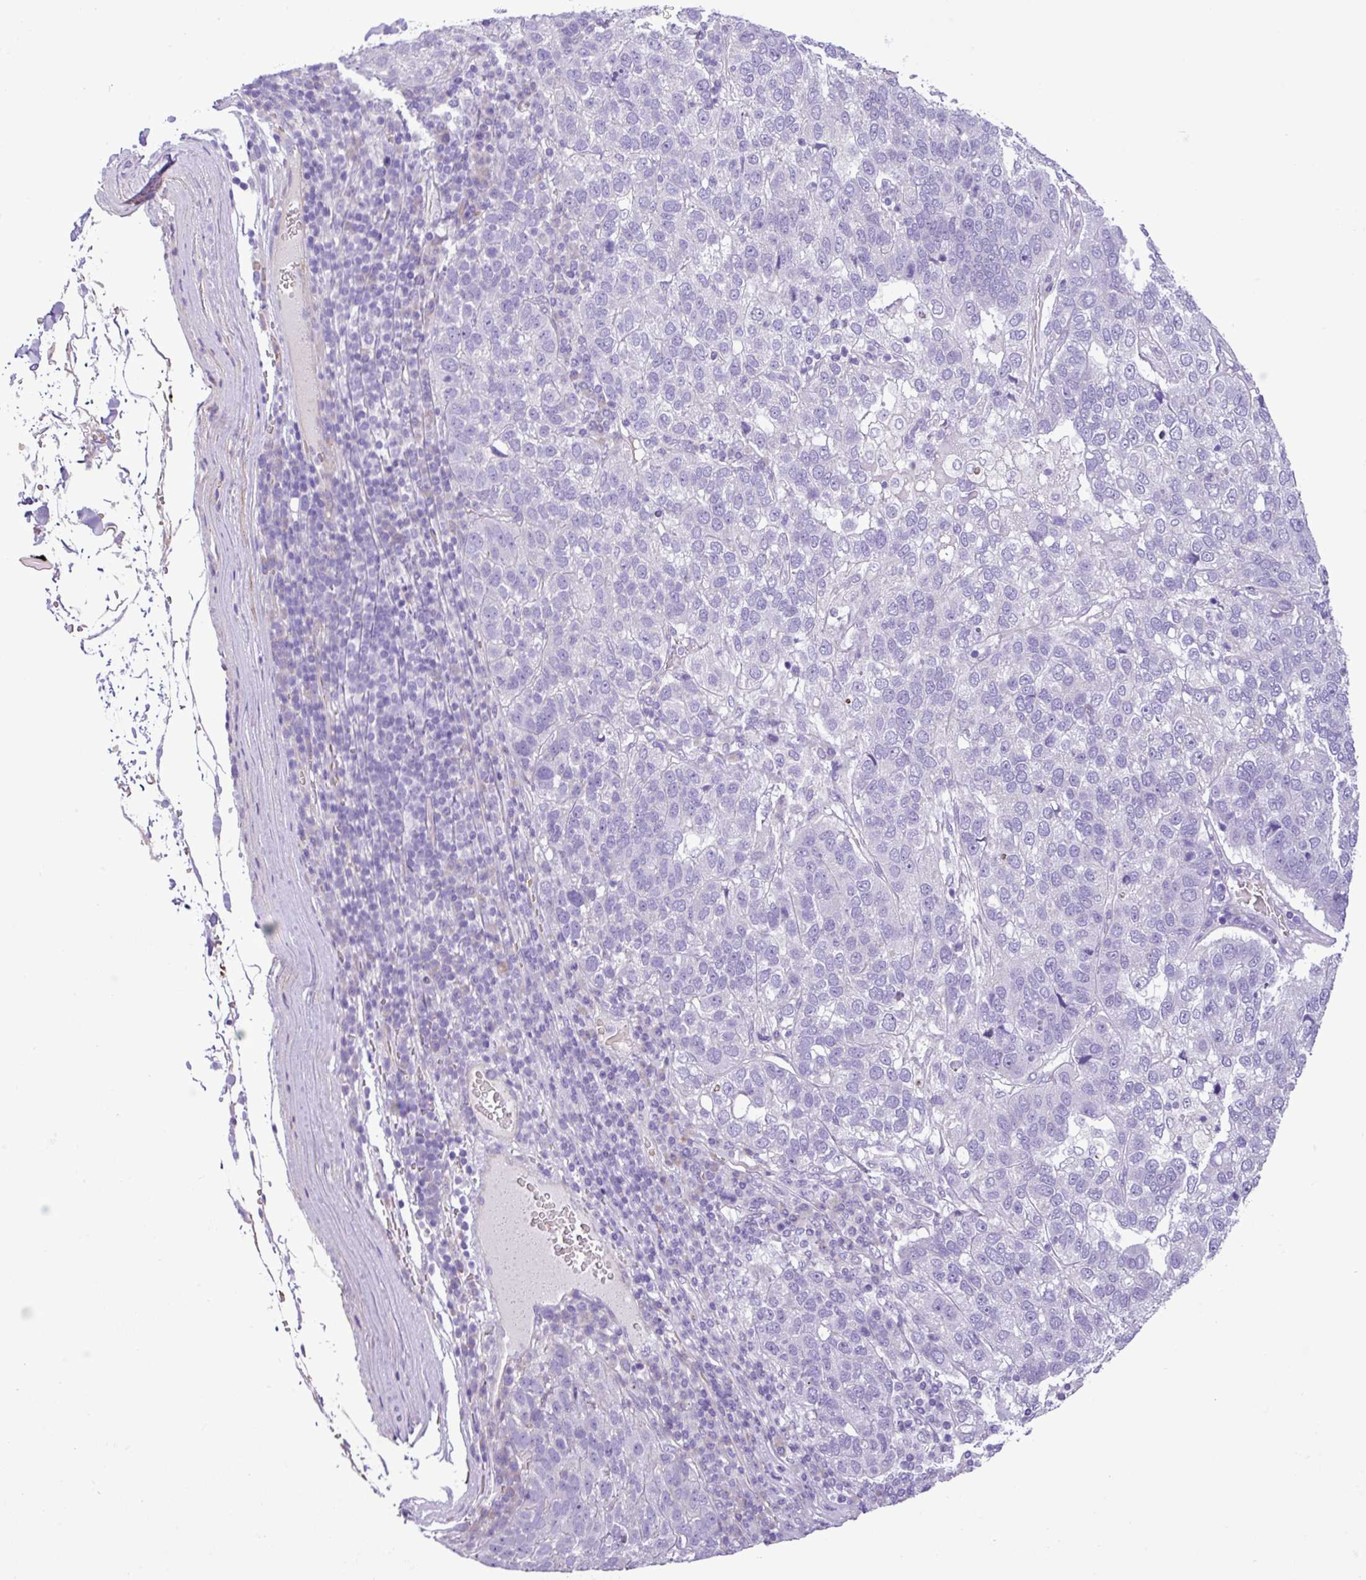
{"staining": {"intensity": "negative", "quantity": "none", "location": "none"}, "tissue": "pancreatic cancer", "cell_type": "Tumor cells", "image_type": "cancer", "snomed": [{"axis": "morphology", "description": "Adenocarcinoma, NOS"}, {"axis": "topography", "description": "Pancreas"}], "caption": "Immunohistochemistry micrograph of neoplastic tissue: human adenocarcinoma (pancreatic) stained with DAB exhibits no significant protein staining in tumor cells.", "gene": "C11orf91", "patient": {"sex": "female", "age": 61}}